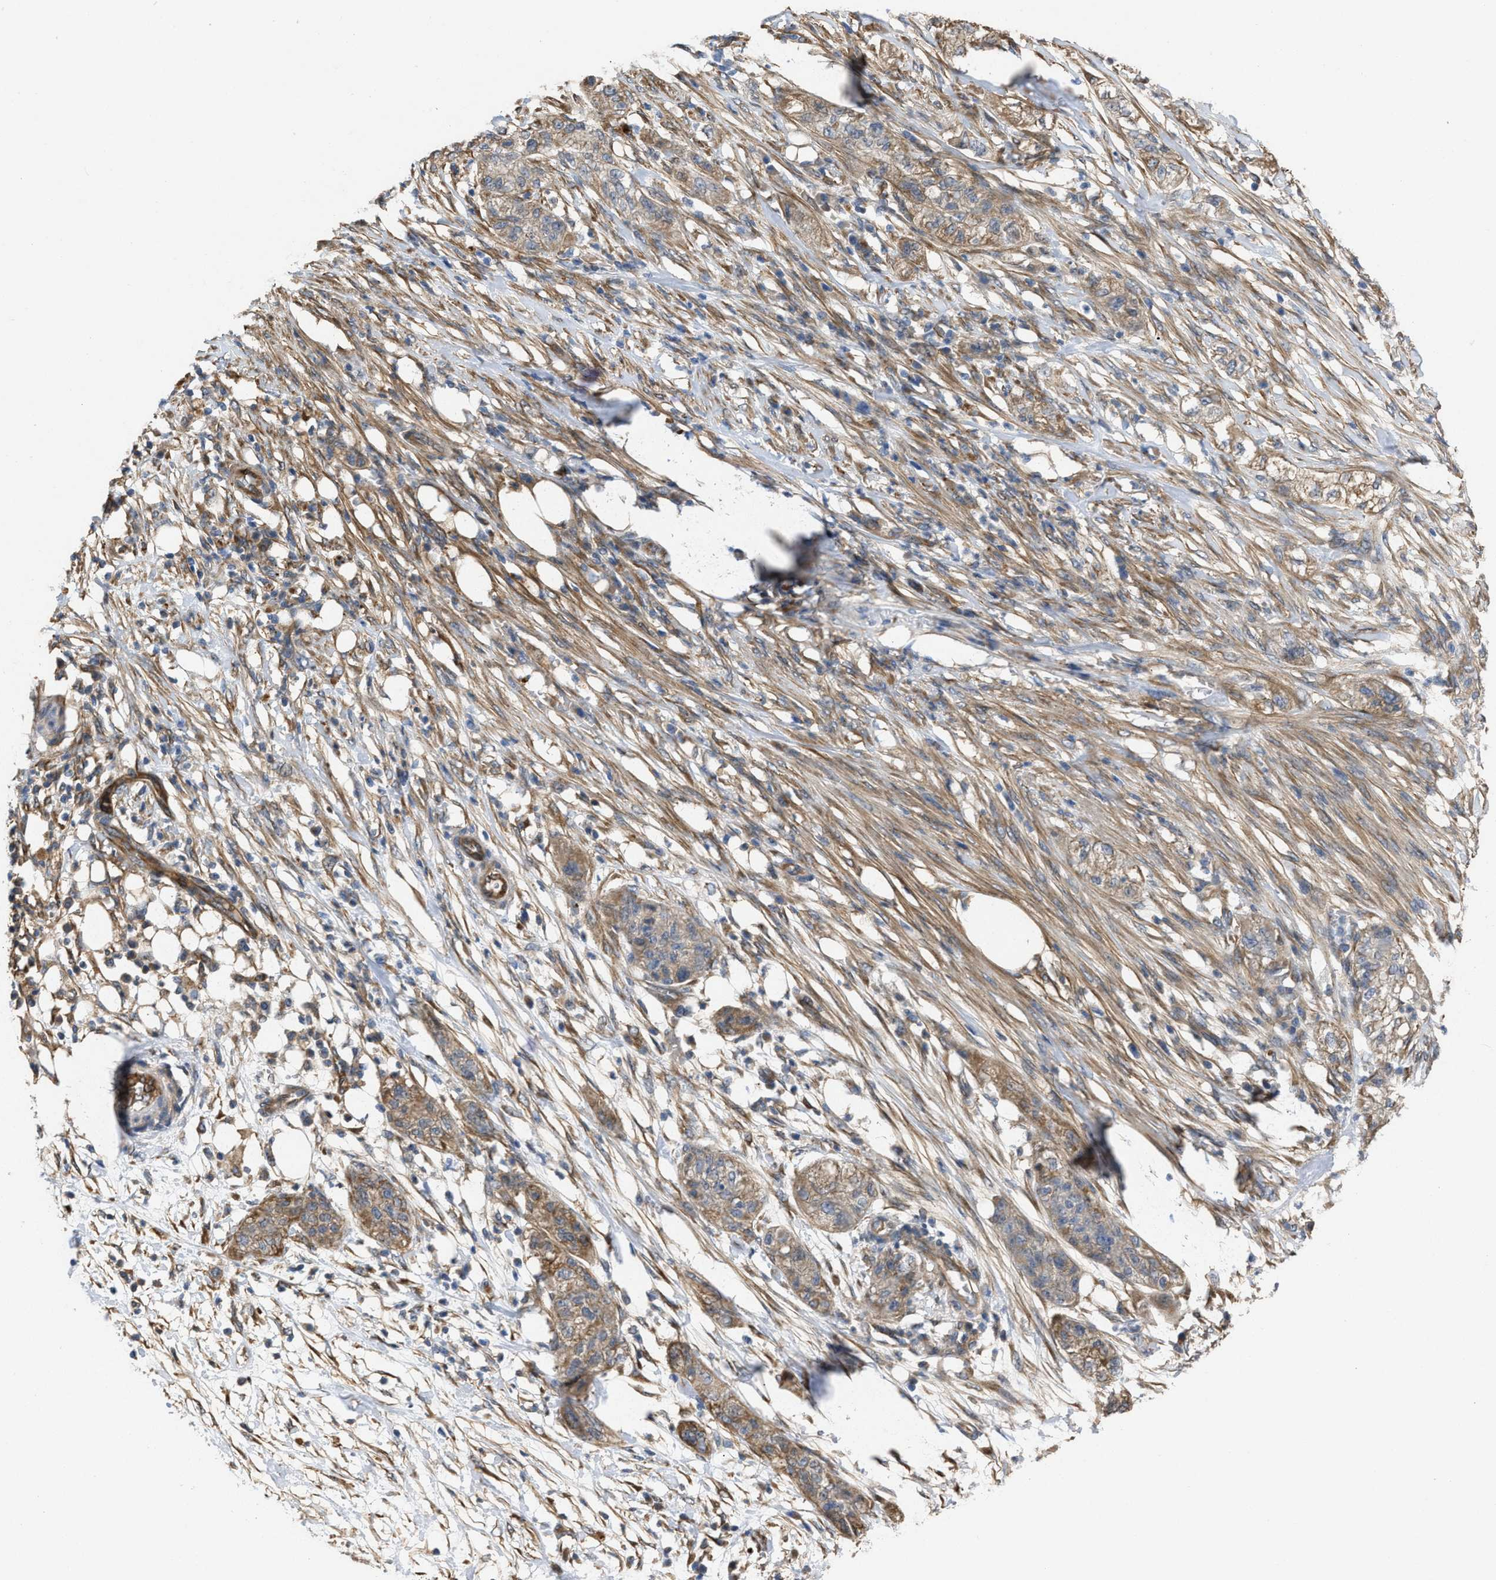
{"staining": {"intensity": "moderate", "quantity": ">75%", "location": "cytoplasmic/membranous"}, "tissue": "pancreatic cancer", "cell_type": "Tumor cells", "image_type": "cancer", "snomed": [{"axis": "morphology", "description": "Adenocarcinoma, NOS"}, {"axis": "topography", "description": "Pancreas"}], "caption": "Immunohistochemistry (IHC) (DAB (3,3'-diaminobenzidine)) staining of human adenocarcinoma (pancreatic) demonstrates moderate cytoplasmic/membranous protein expression in about >75% of tumor cells. (DAB (3,3'-diaminobenzidine) = brown stain, brightfield microscopy at high magnification).", "gene": "SLC4A11", "patient": {"sex": "female", "age": 78}}